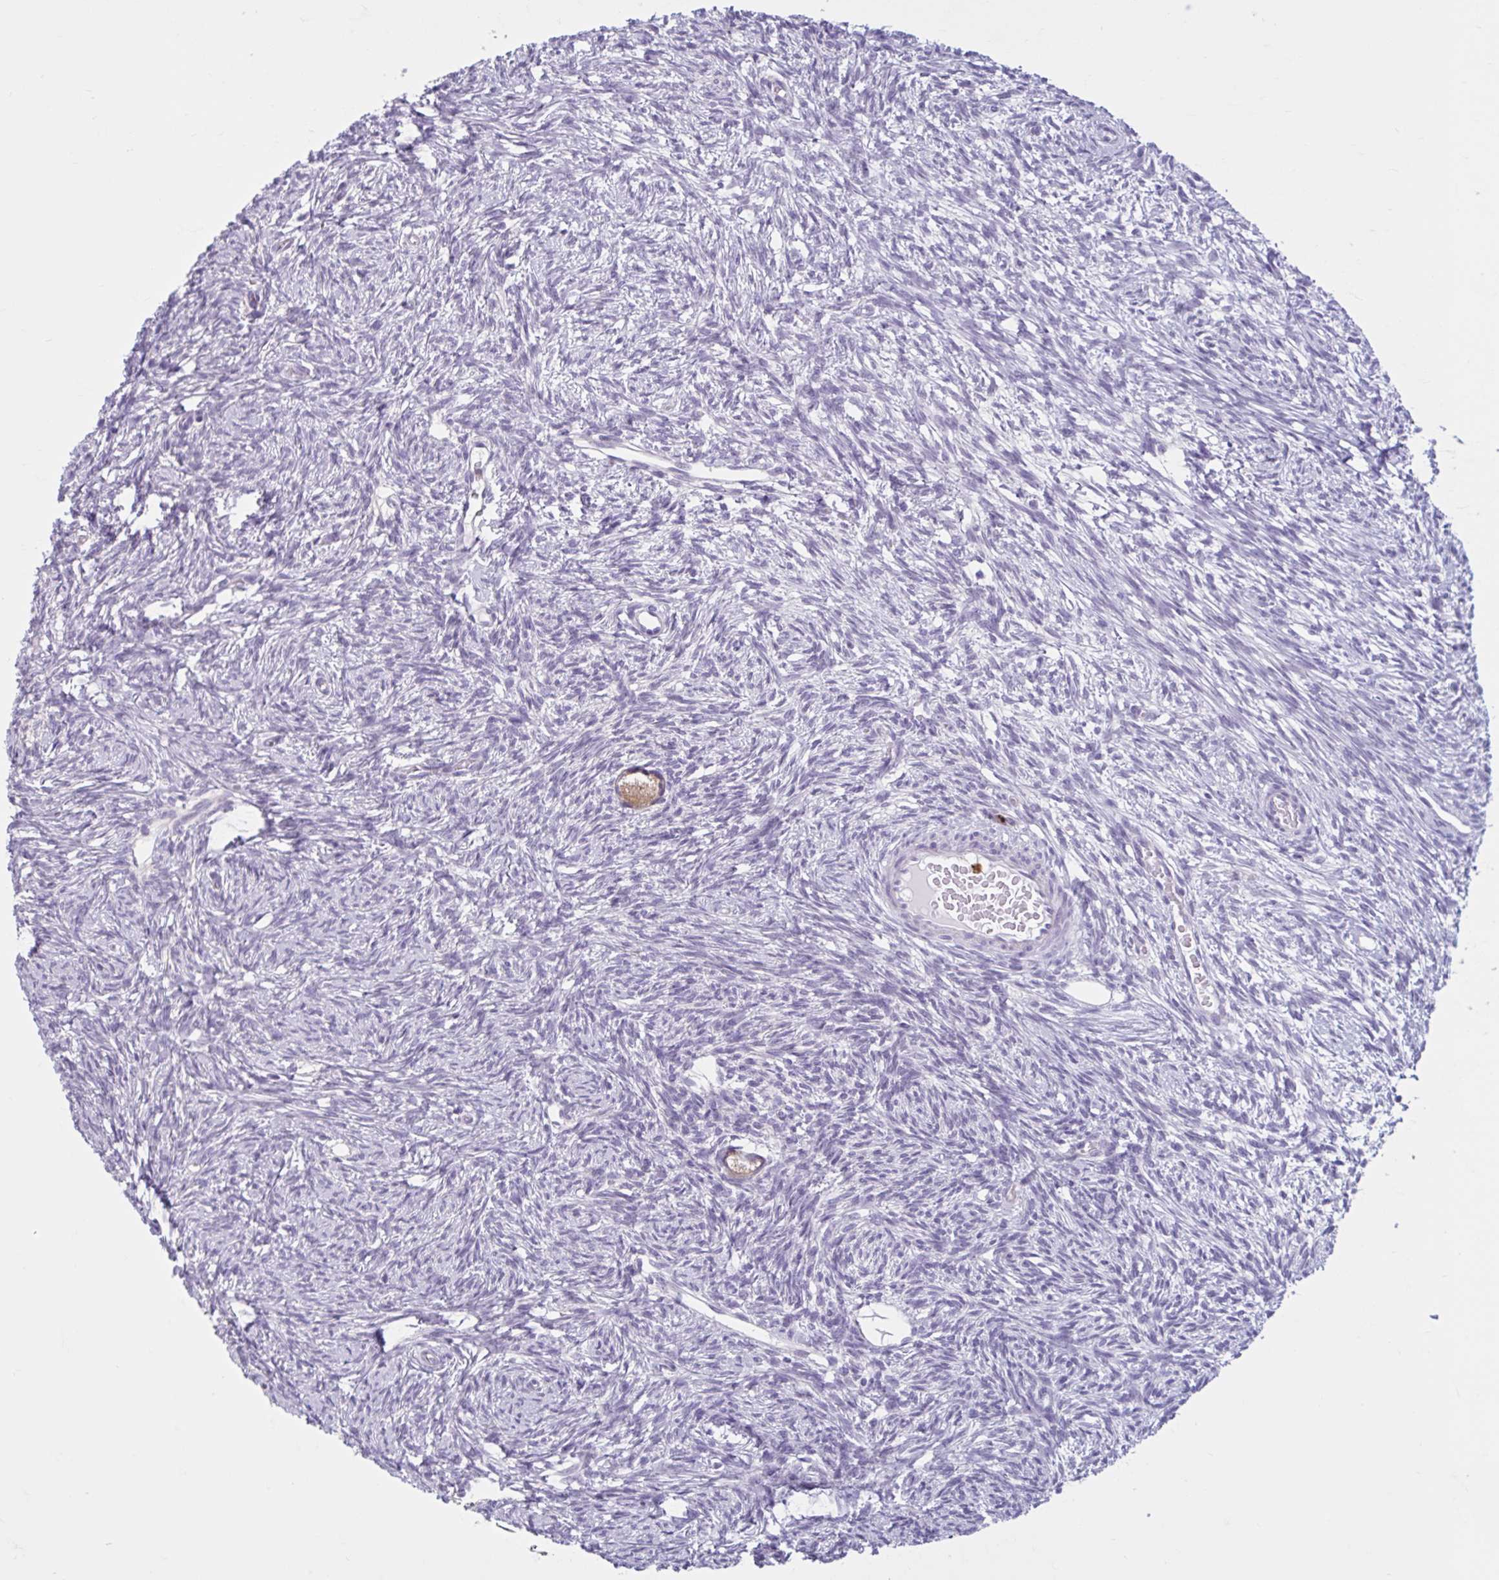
{"staining": {"intensity": "moderate", "quantity": "25%-75%", "location": "cytoplasmic/membranous"}, "tissue": "ovary", "cell_type": "Follicle cells", "image_type": "normal", "snomed": [{"axis": "morphology", "description": "Normal tissue, NOS"}, {"axis": "topography", "description": "Ovary"}], "caption": "Ovary stained with immunohistochemistry (IHC) demonstrates moderate cytoplasmic/membranous positivity in about 25%-75% of follicle cells. (DAB IHC, brown staining for protein, blue staining for nuclei).", "gene": "CEP120", "patient": {"sex": "female", "age": 33}}